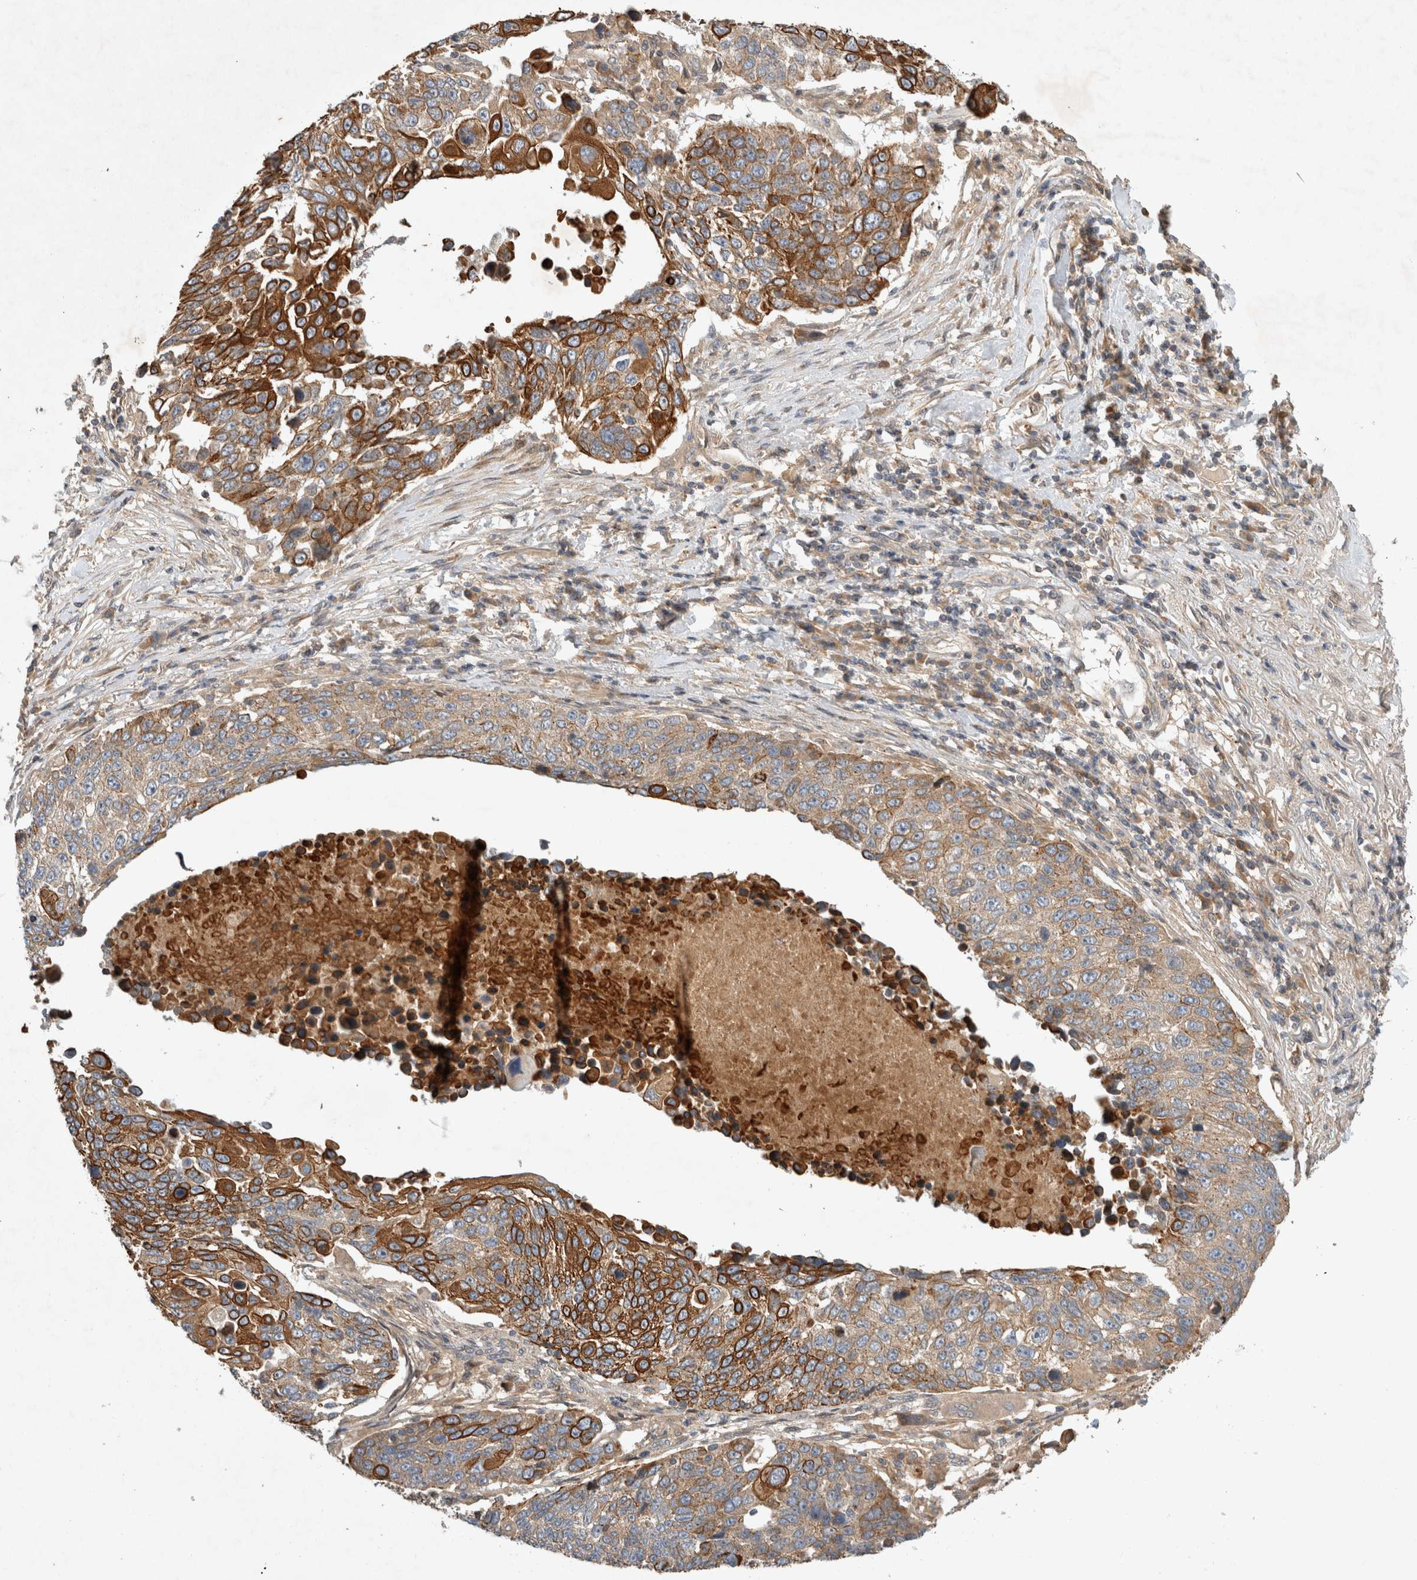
{"staining": {"intensity": "strong", "quantity": ">75%", "location": "cytoplasmic/membranous"}, "tissue": "lung cancer", "cell_type": "Tumor cells", "image_type": "cancer", "snomed": [{"axis": "morphology", "description": "Squamous cell carcinoma, NOS"}, {"axis": "topography", "description": "Lung"}], "caption": "IHC micrograph of neoplastic tissue: human lung cancer (squamous cell carcinoma) stained using immunohistochemistry shows high levels of strong protein expression localized specifically in the cytoplasmic/membranous of tumor cells, appearing as a cytoplasmic/membranous brown color.", "gene": "ARMC9", "patient": {"sex": "male", "age": 66}}